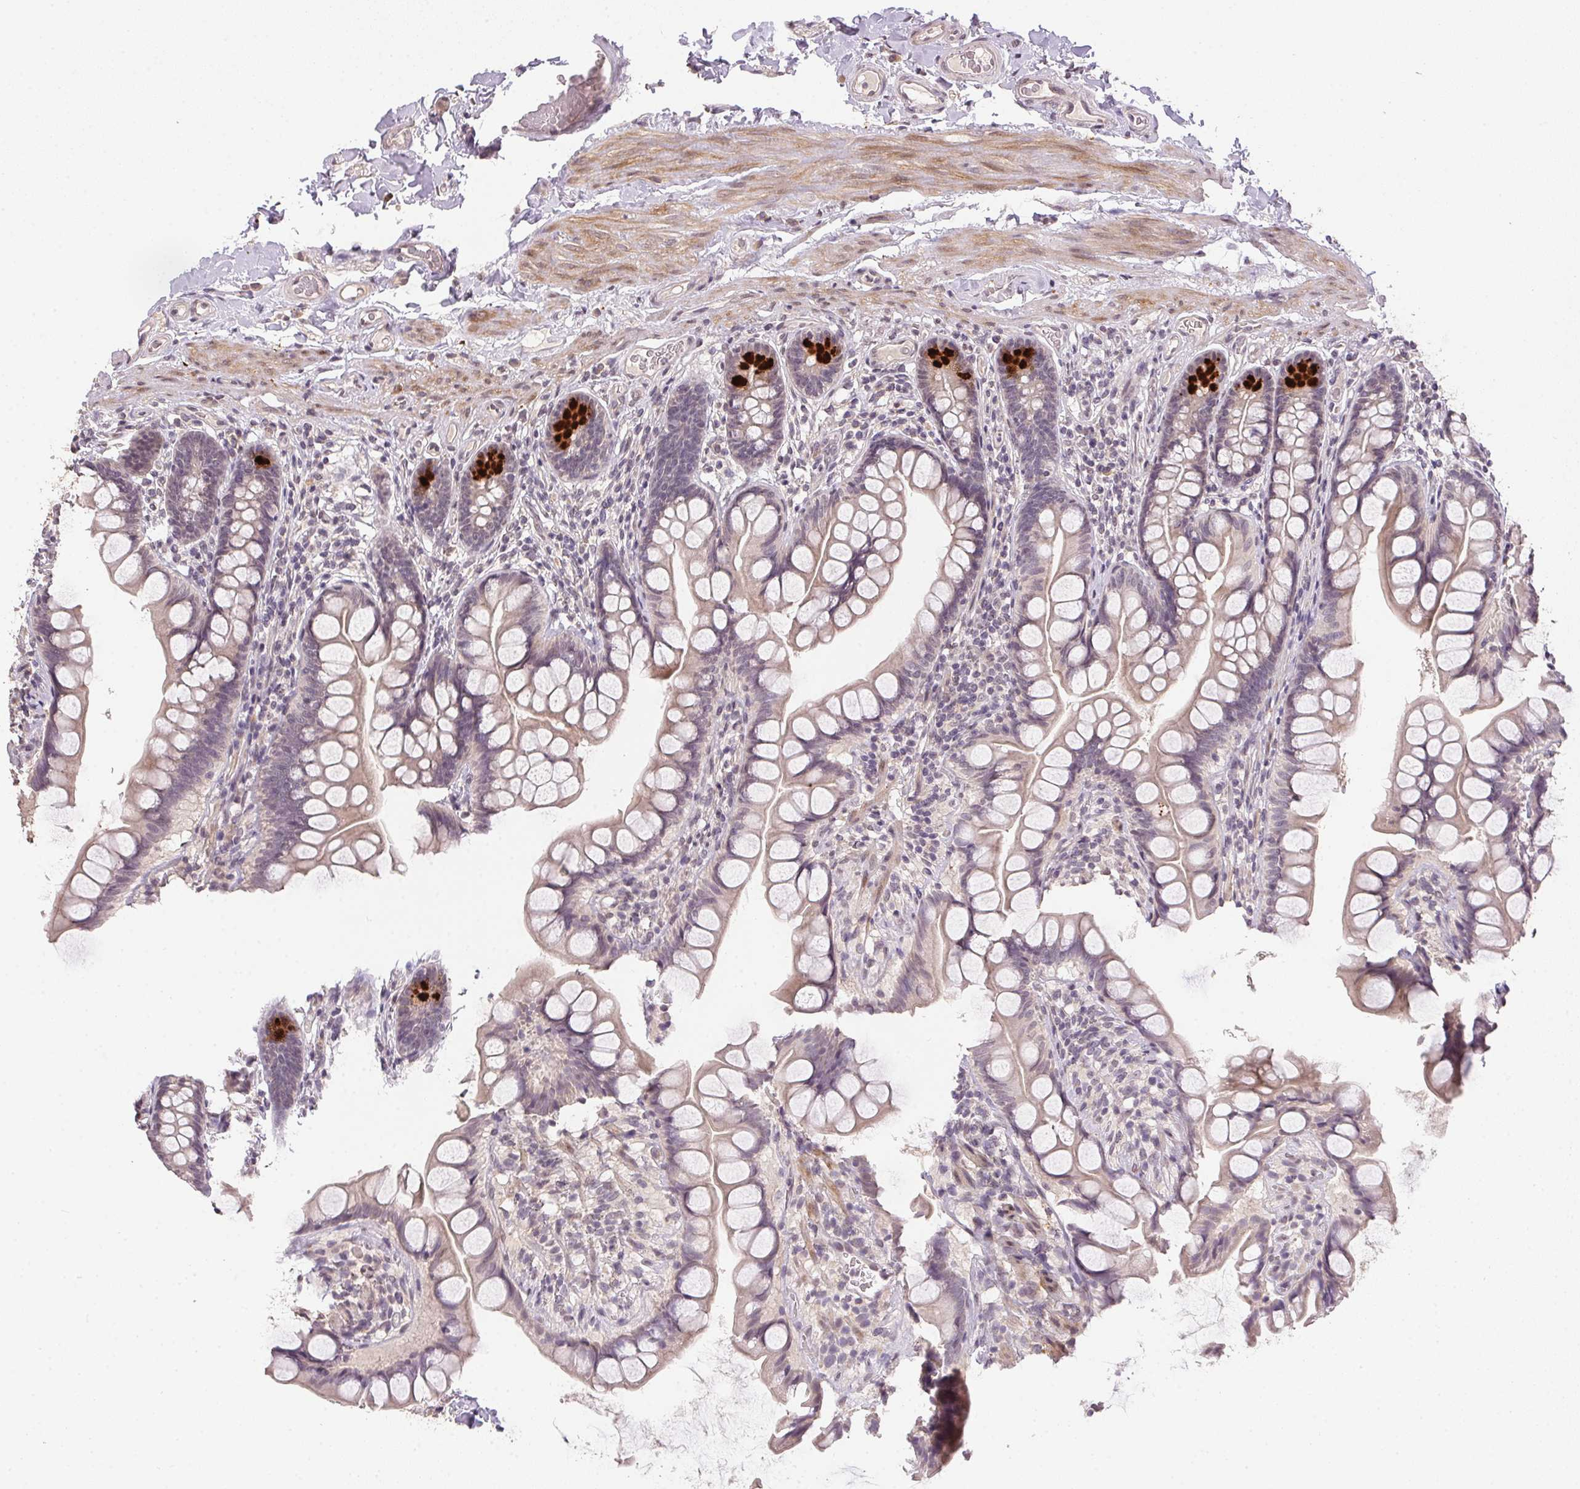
{"staining": {"intensity": "strong", "quantity": "<25%", "location": "cytoplasmic/membranous"}, "tissue": "small intestine", "cell_type": "Glandular cells", "image_type": "normal", "snomed": [{"axis": "morphology", "description": "Normal tissue, NOS"}, {"axis": "topography", "description": "Small intestine"}], "caption": "DAB (3,3'-diaminobenzidine) immunohistochemical staining of unremarkable small intestine reveals strong cytoplasmic/membranous protein staining in approximately <25% of glandular cells.", "gene": "PPP4R4", "patient": {"sex": "male", "age": 70}}